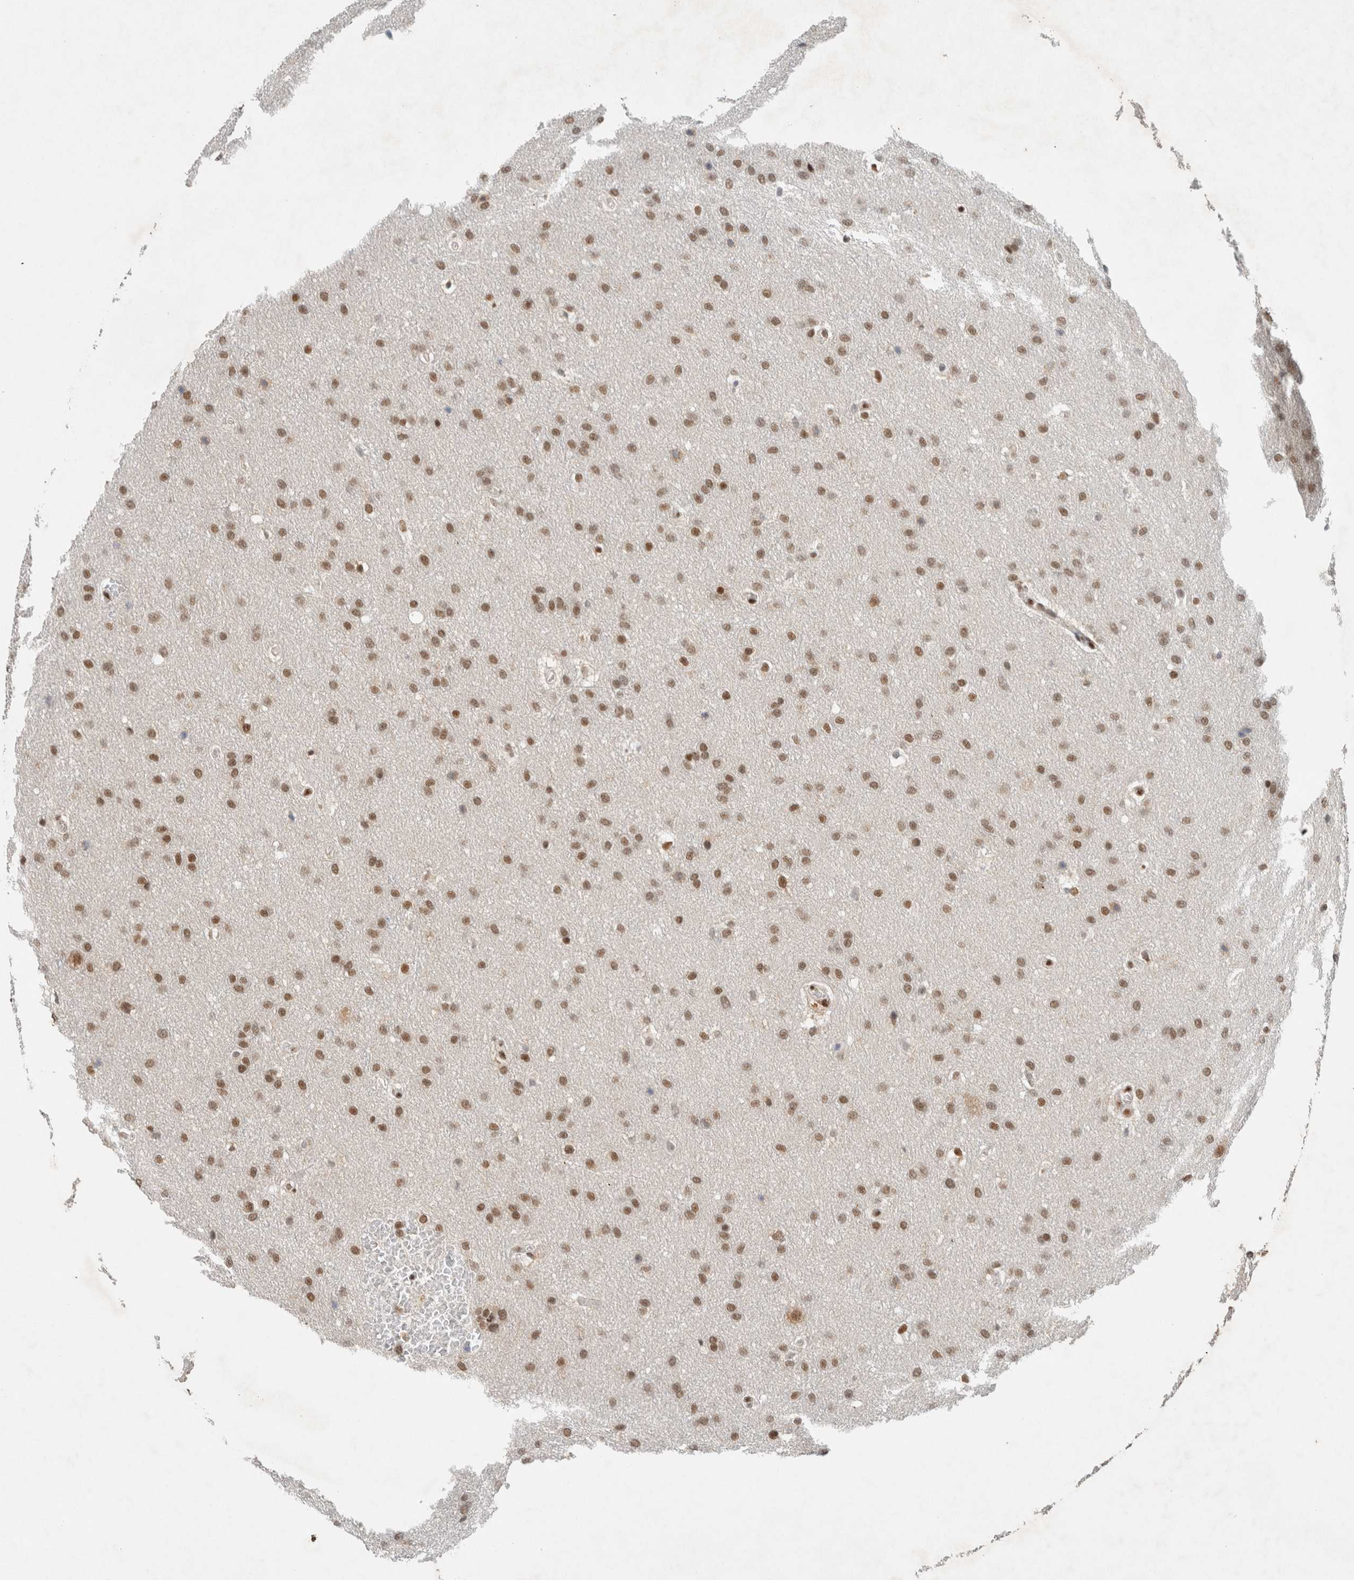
{"staining": {"intensity": "moderate", "quantity": ">75%", "location": "nuclear"}, "tissue": "glioma", "cell_type": "Tumor cells", "image_type": "cancer", "snomed": [{"axis": "morphology", "description": "Glioma, malignant, Low grade"}, {"axis": "topography", "description": "Brain"}], "caption": "Moderate nuclear protein expression is present in about >75% of tumor cells in low-grade glioma (malignant). (Stains: DAB in brown, nuclei in blue, Microscopy: brightfield microscopy at high magnification).", "gene": "DDX42", "patient": {"sex": "female", "age": 37}}